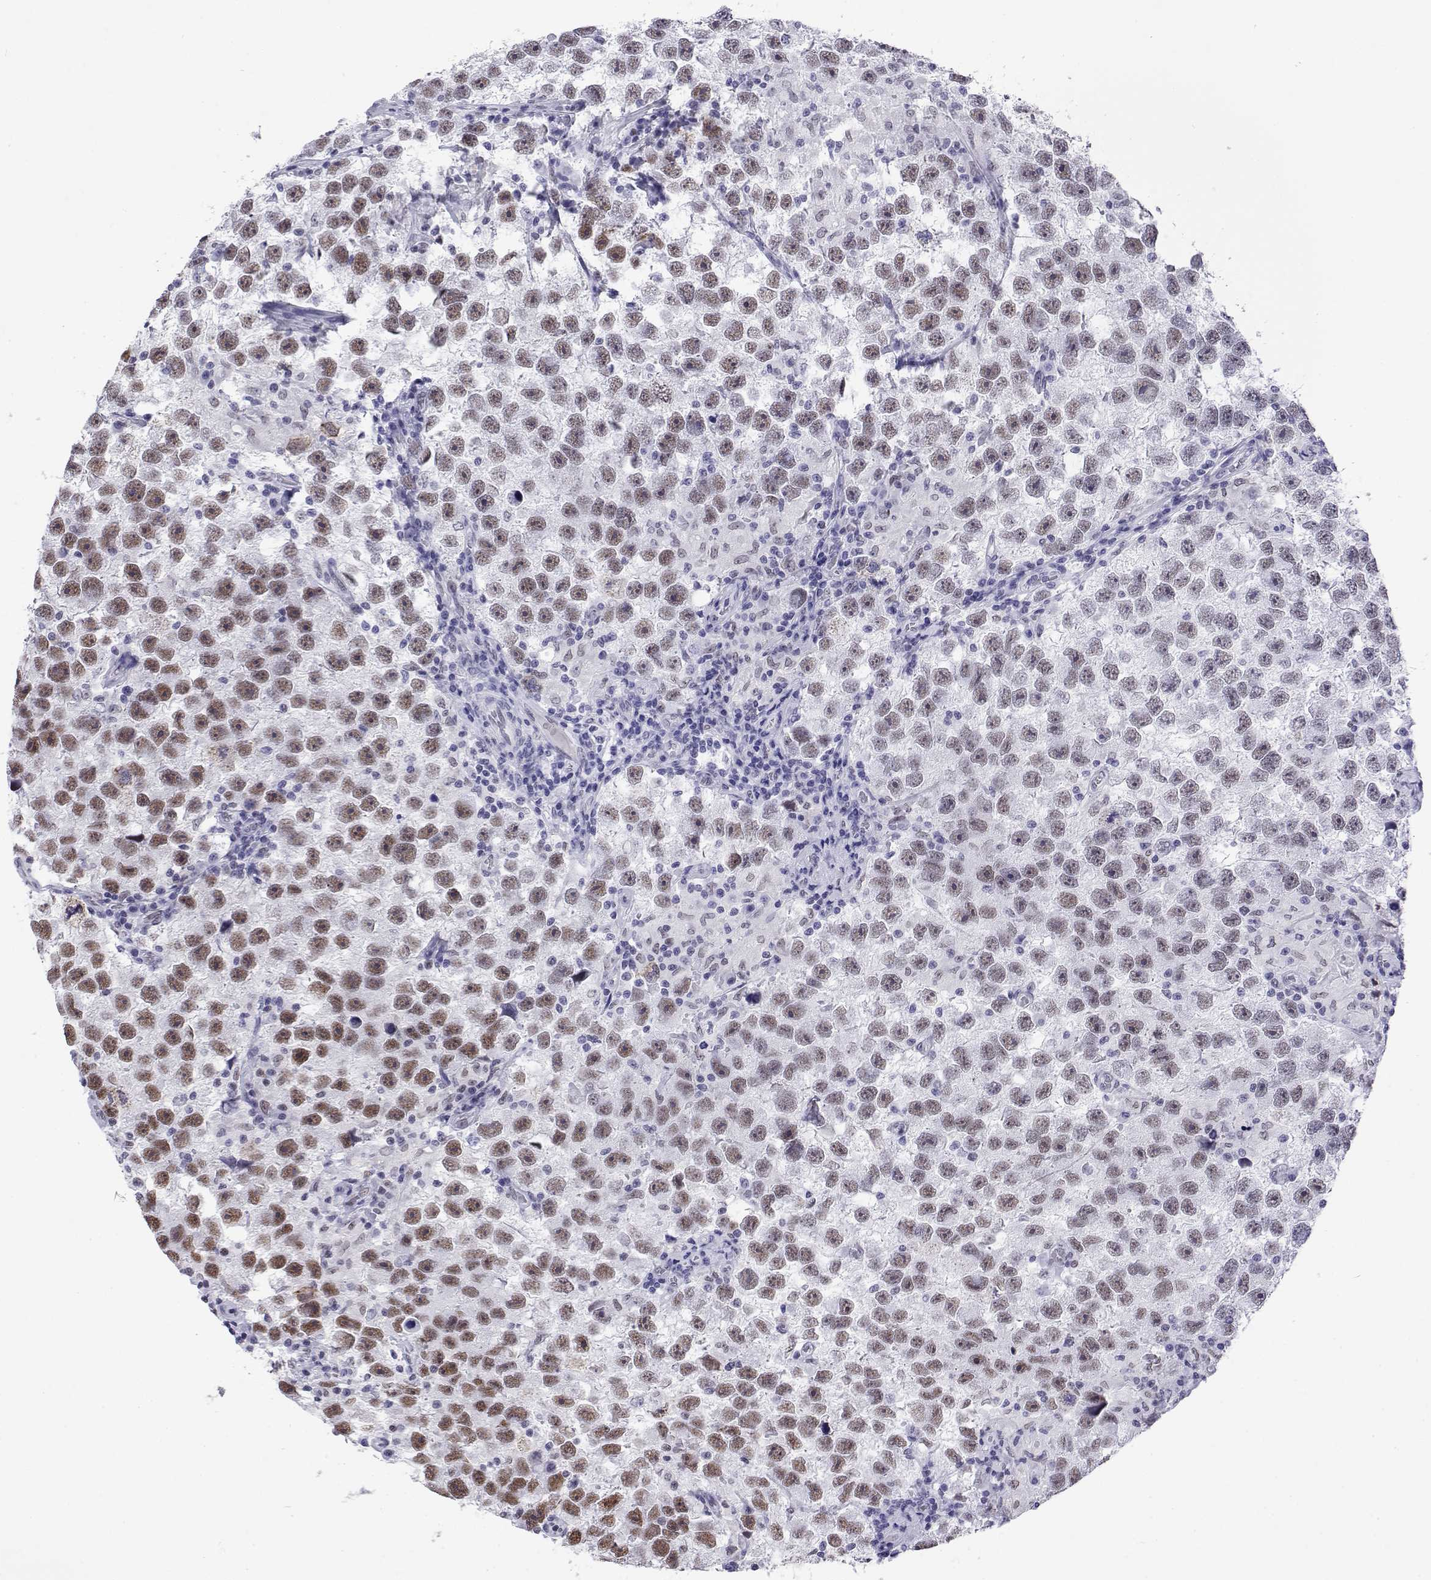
{"staining": {"intensity": "moderate", "quantity": "25%-75%", "location": "nuclear"}, "tissue": "testis cancer", "cell_type": "Tumor cells", "image_type": "cancer", "snomed": [{"axis": "morphology", "description": "Seminoma, NOS"}, {"axis": "topography", "description": "Testis"}], "caption": "Immunohistochemical staining of human testis cancer (seminoma) shows moderate nuclear protein positivity in approximately 25%-75% of tumor cells.", "gene": "POLDIP3", "patient": {"sex": "male", "age": 26}}